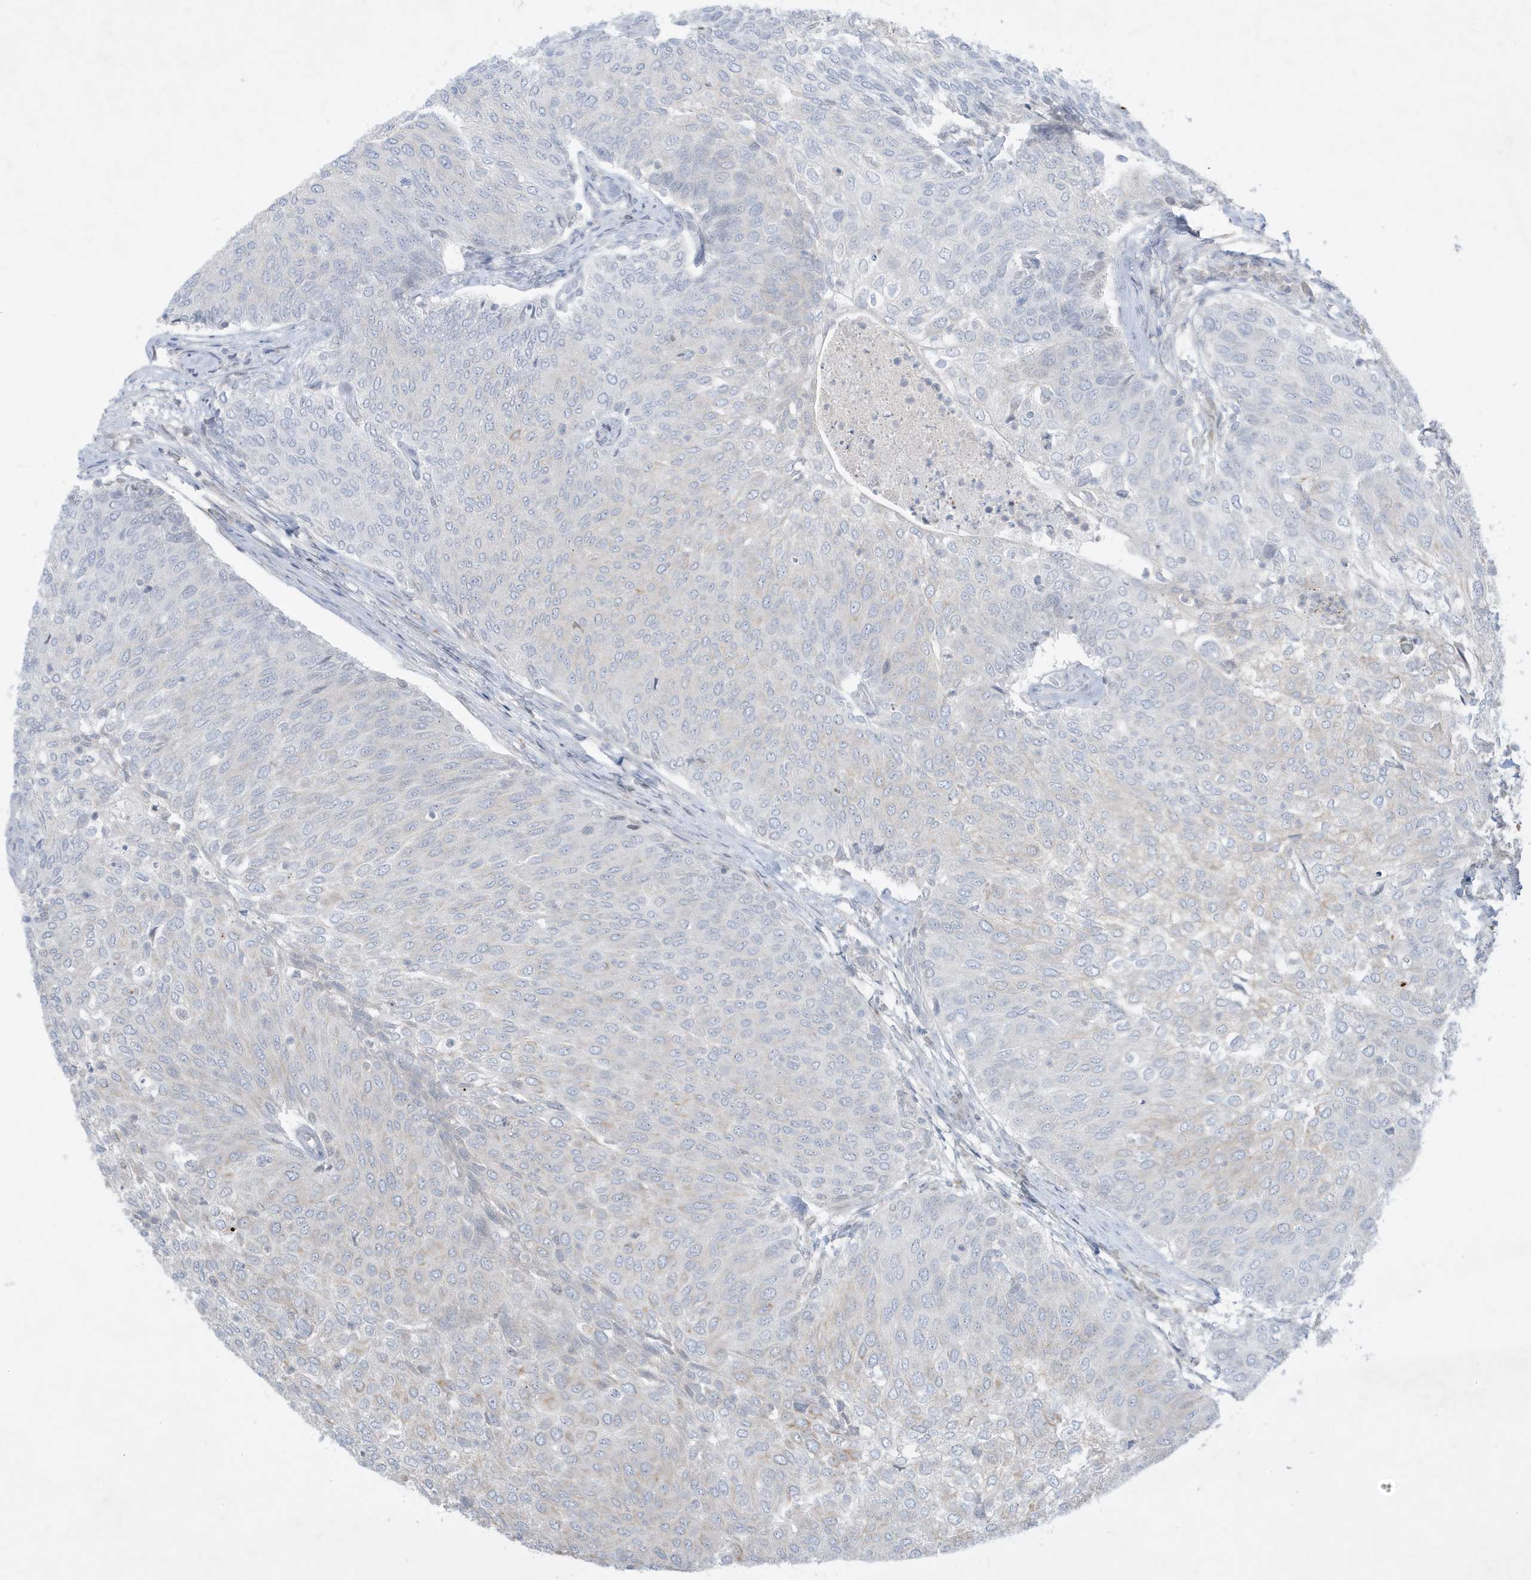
{"staining": {"intensity": "weak", "quantity": "<25%", "location": "cytoplasmic/membranous"}, "tissue": "urothelial cancer", "cell_type": "Tumor cells", "image_type": "cancer", "snomed": [{"axis": "morphology", "description": "Urothelial carcinoma, Low grade"}, {"axis": "topography", "description": "Urinary bladder"}], "caption": "Photomicrograph shows no significant protein staining in tumor cells of low-grade urothelial carcinoma.", "gene": "FNDC1", "patient": {"sex": "female", "age": 79}}